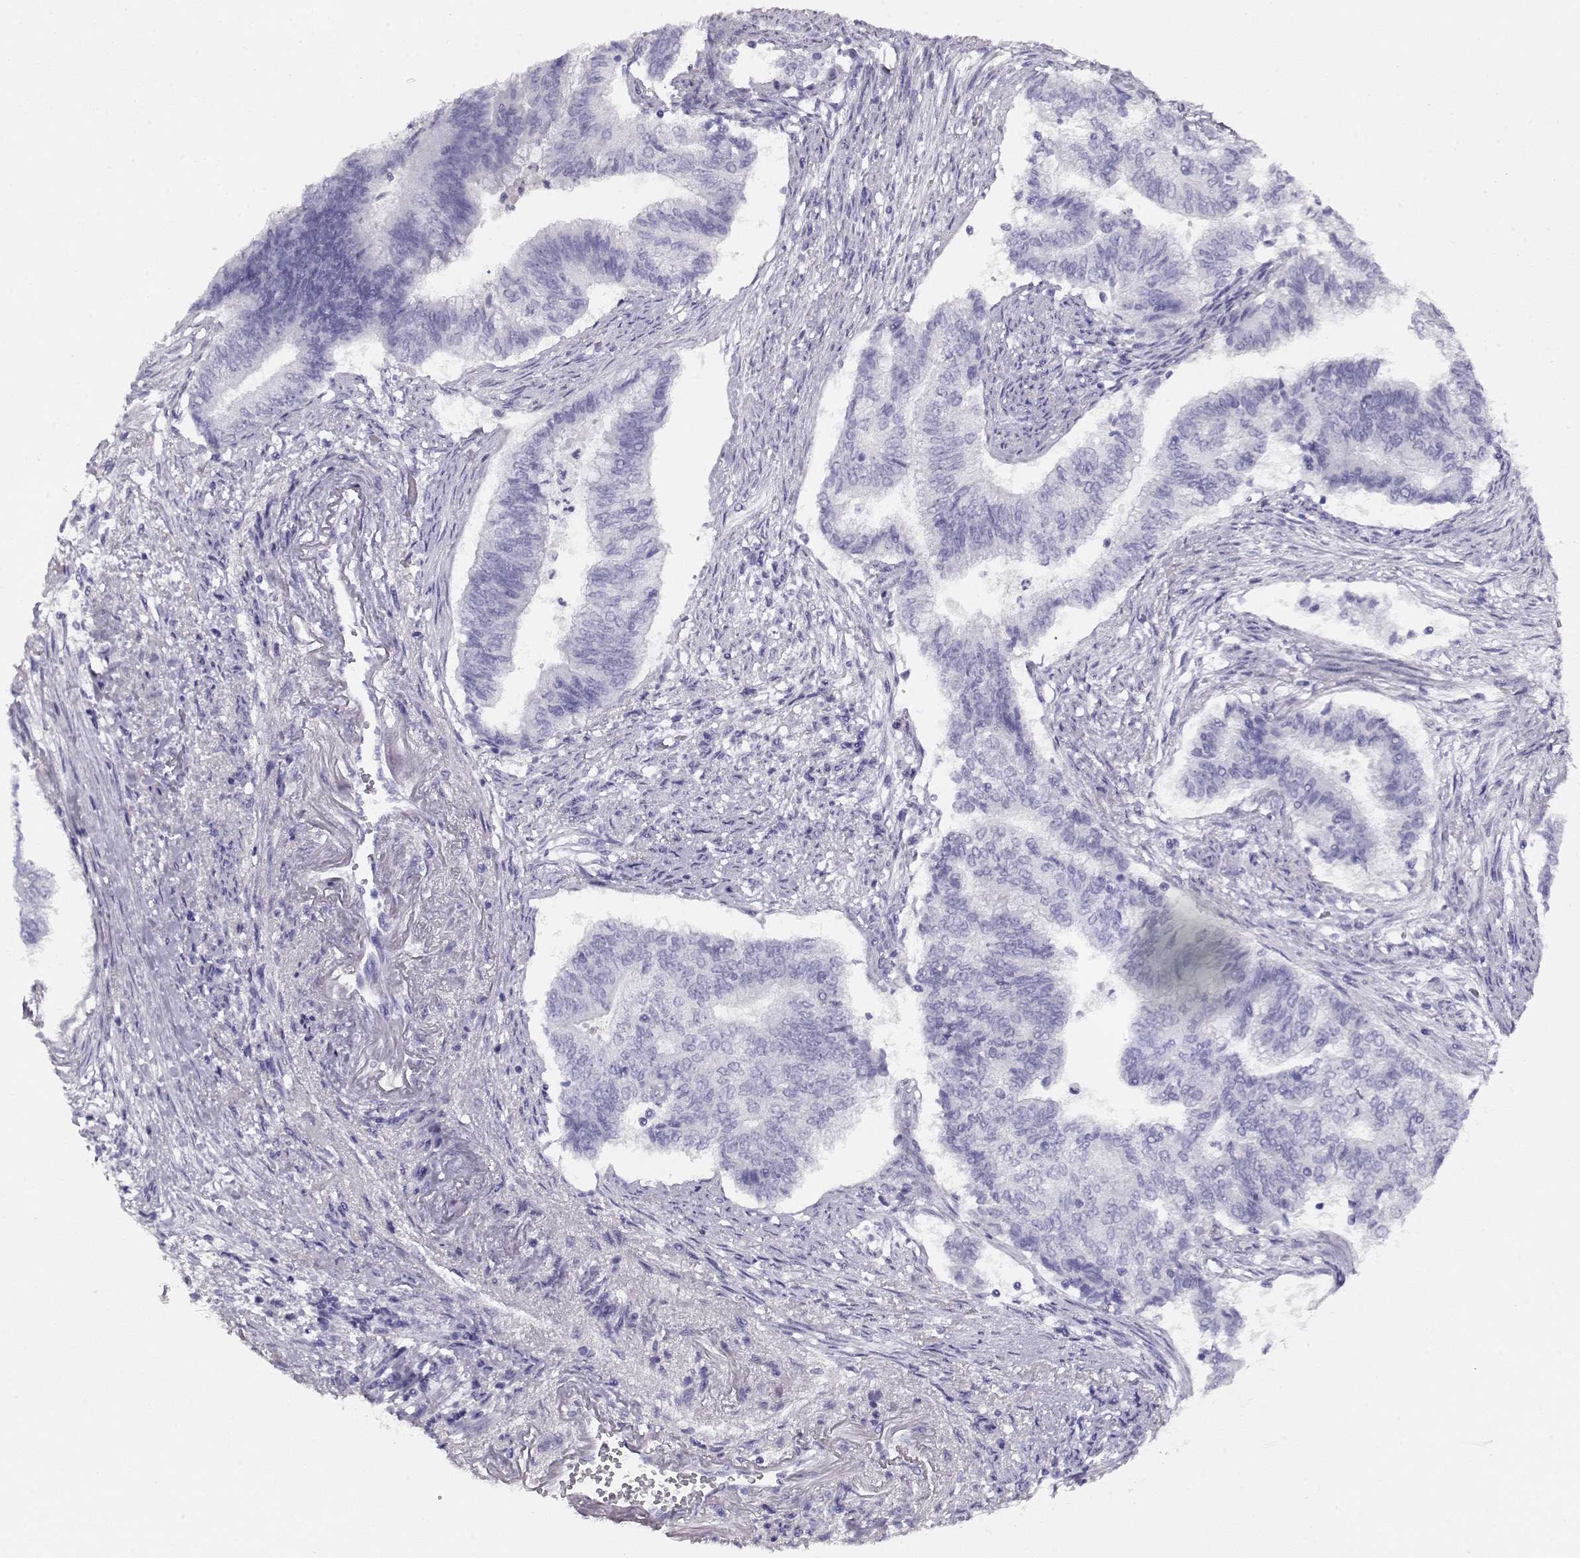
{"staining": {"intensity": "negative", "quantity": "none", "location": "none"}, "tissue": "endometrial cancer", "cell_type": "Tumor cells", "image_type": "cancer", "snomed": [{"axis": "morphology", "description": "Adenocarcinoma, NOS"}, {"axis": "topography", "description": "Endometrium"}], "caption": "There is no significant positivity in tumor cells of endometrial cancer (adenocarcinoma).", "gene": "ACTN2", "patient": {"sex": "female", "age": 65}}